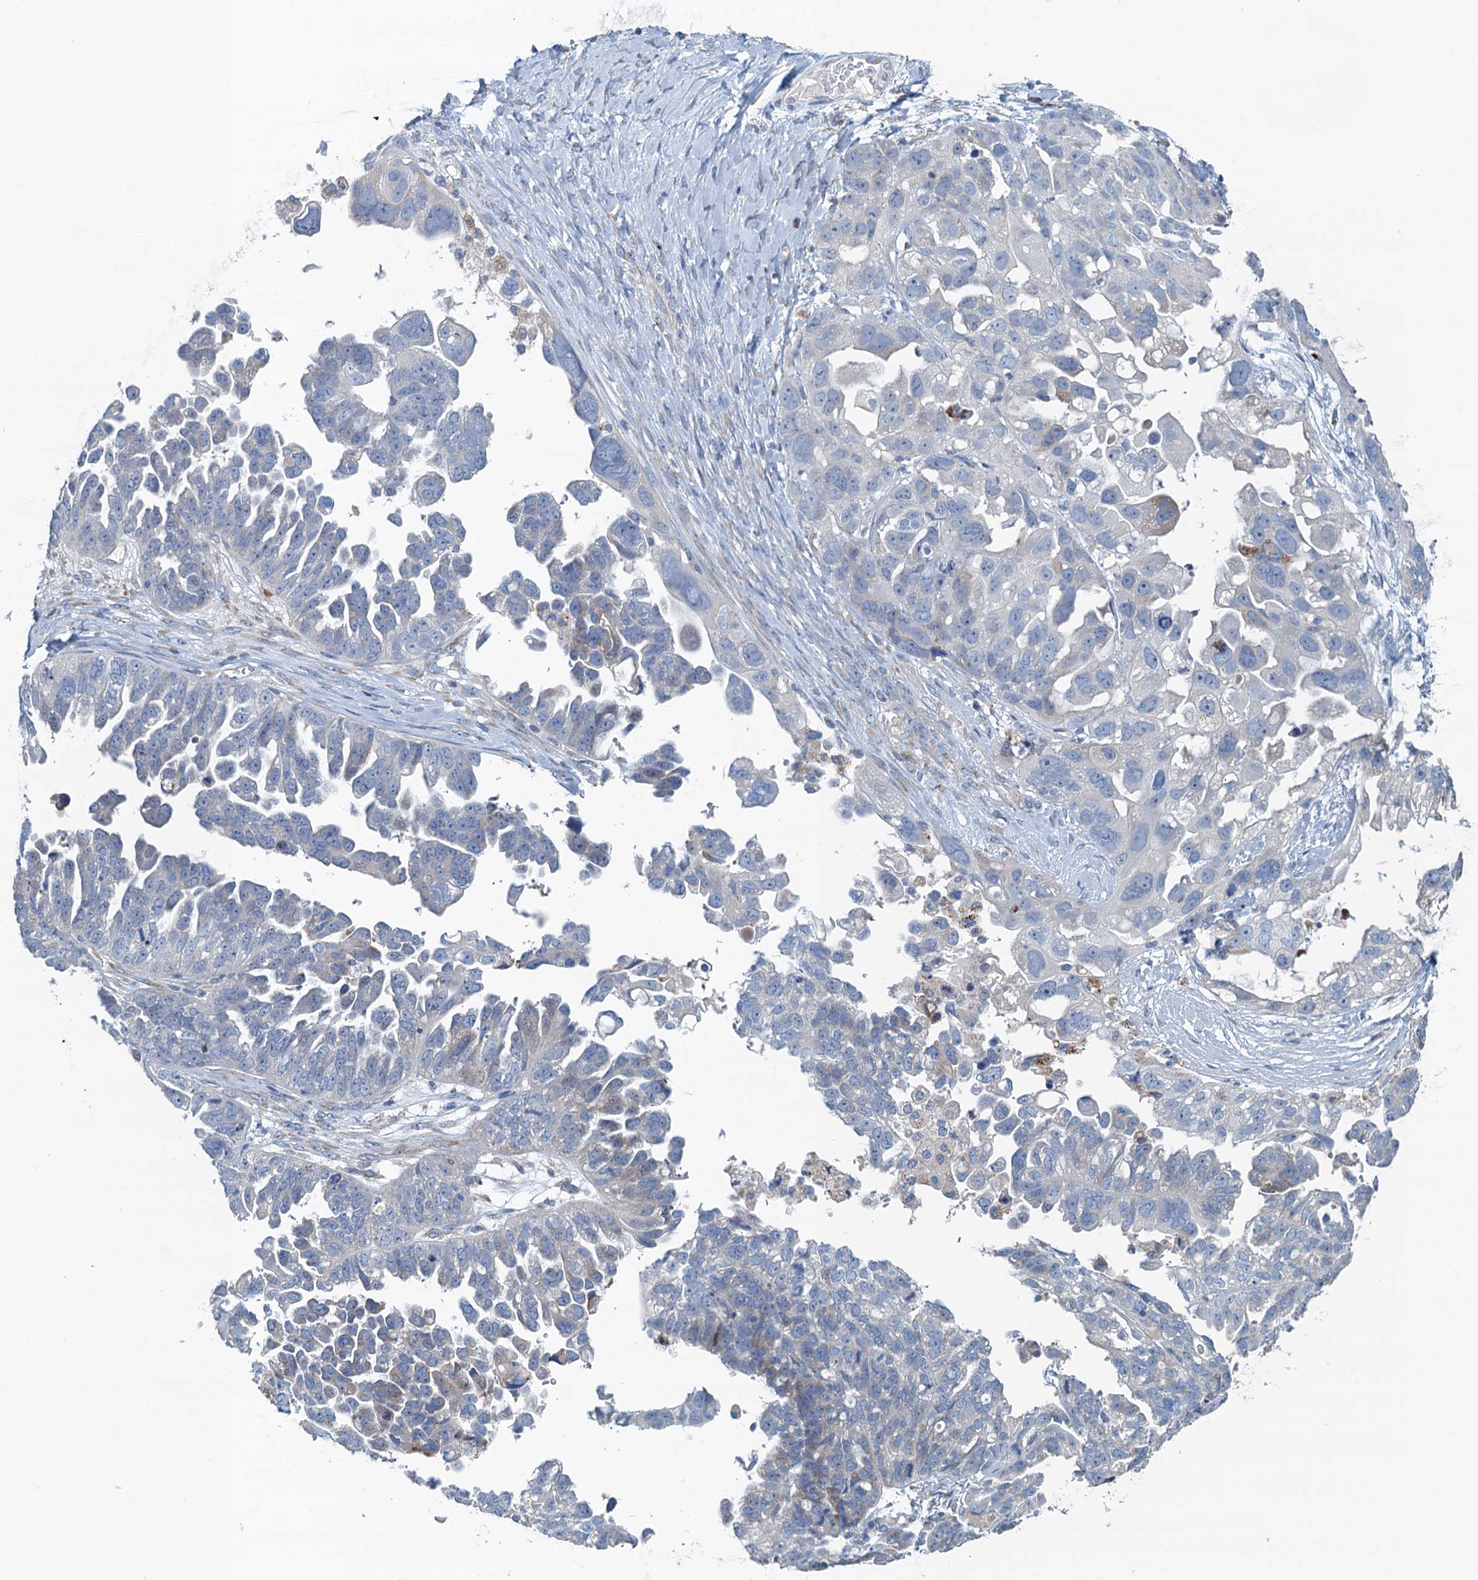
{"staining": {"intensity": "negative", "quantity": "none", "location": "none"}, "tissue": "ovarian cancer", "cell_type": "Tumor cells", "image_type": "cancer", "snomed": [{"axis": "morphology", "description": "Cystadenocarcinoma, serous, NOS"}, {"axis": "topography", "description": "Ovary"}], "caption": "IHC photomicrograph of neoplastic tissue: ovarian cancer (serous cystadenocarcinoma) stained with DAB (3,3'-diaminobenzidine) exhibits no significant protein staining in tumor cells. (Brightfield microscopy of DAB (3,3'-diaminobenzidine) immunohistochemistry at high magnification).", "gene": "CBLIF", "patient": {"sex": "female", "age": 79}}